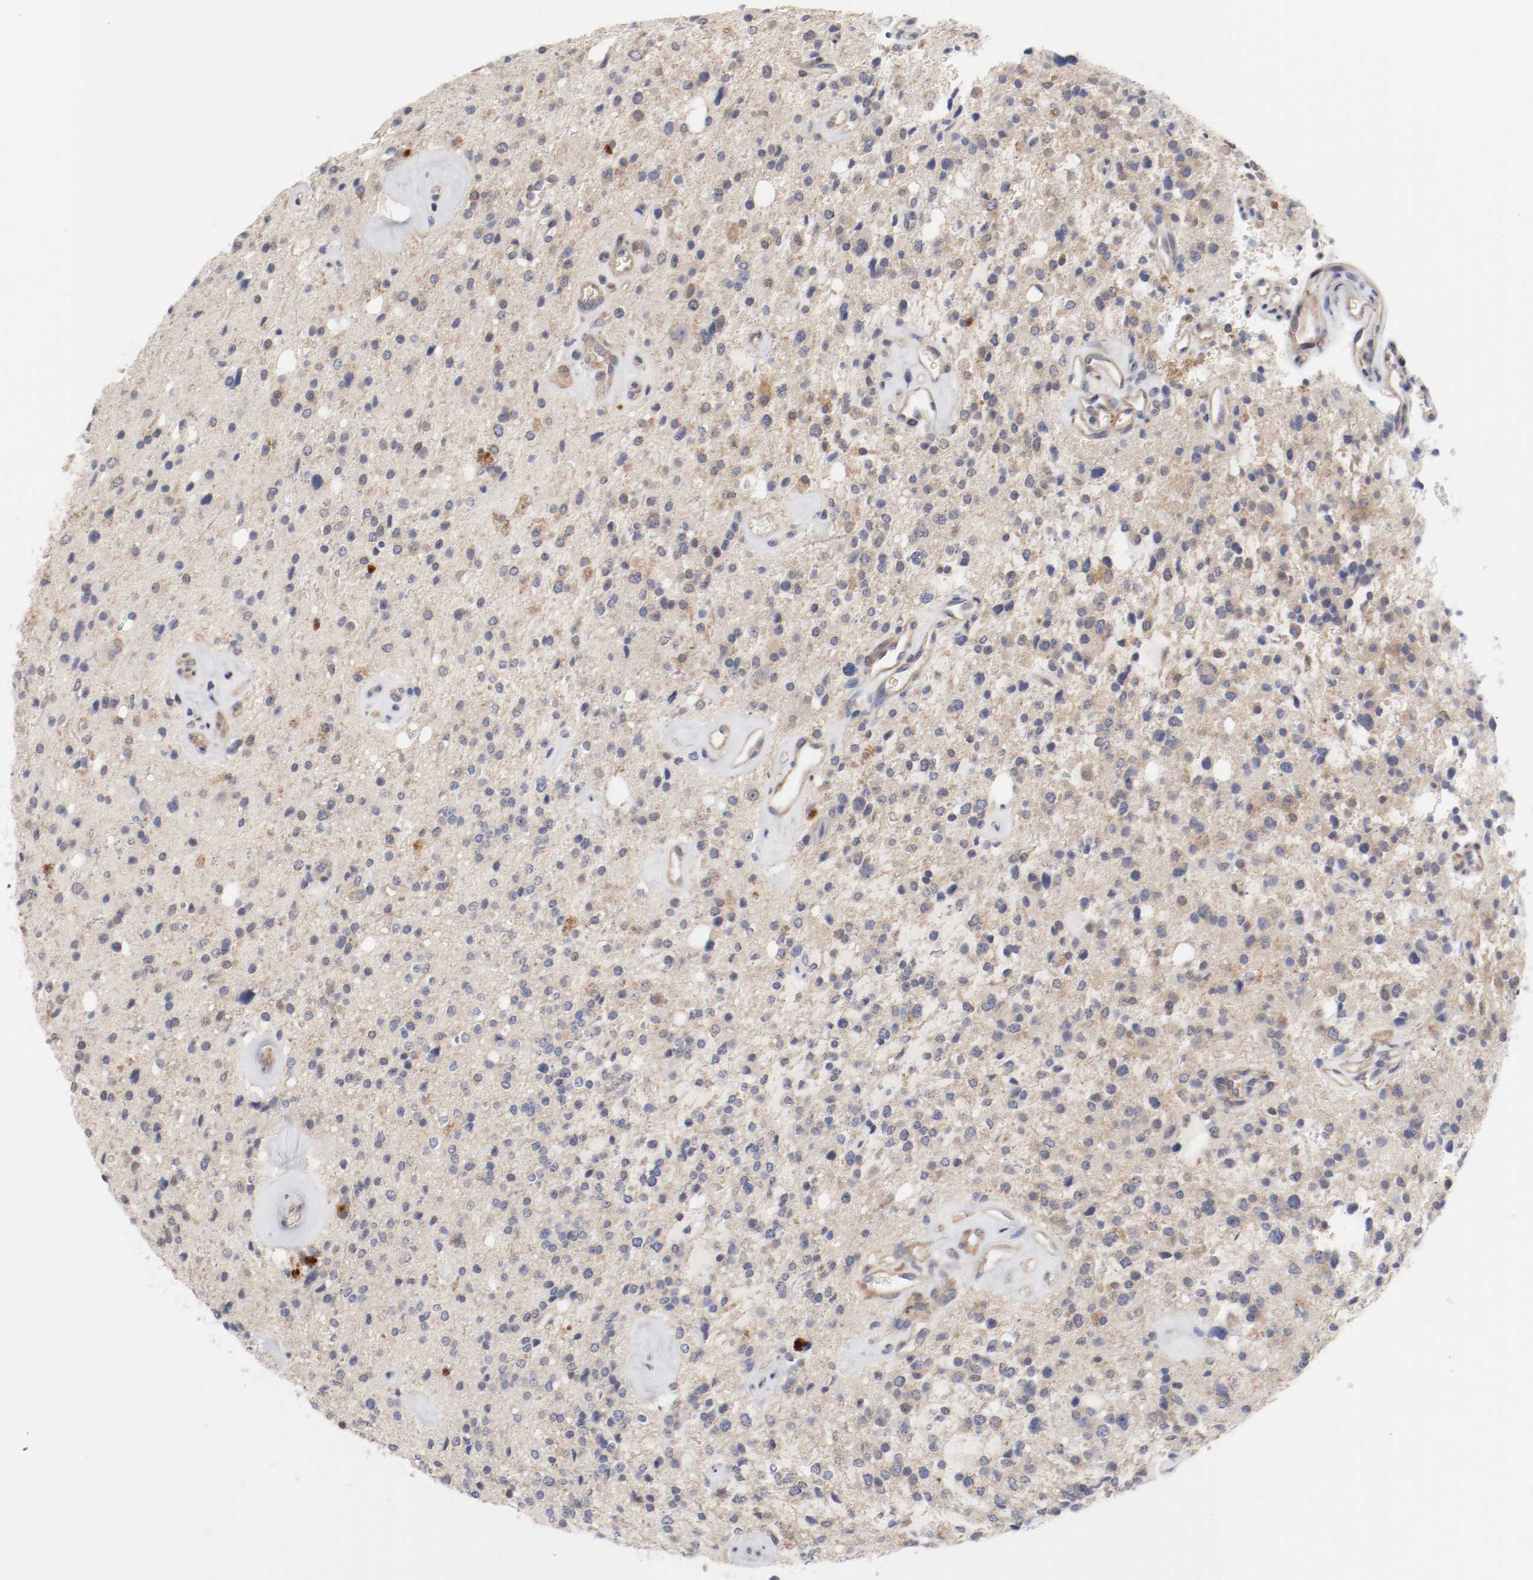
{"staining": {"intensity": "weak", "quantity": "<25%", "location": "cytoplasmic/membranous"}, "tissue": "glioma", "cell_type": "Tumor cells", "image_type": "cancer", "snomed": [{"axis": "morphology", "description": "Glioma, malignant, High grade"}, {"axis": "topography", "description": "Brain"}], "caption": "Protein analysis of malignant high-grade glioma demonstrates no significant expression in tumor cells.", "gene": "CBL", "patient": {"sex": "male", "age": 47}}